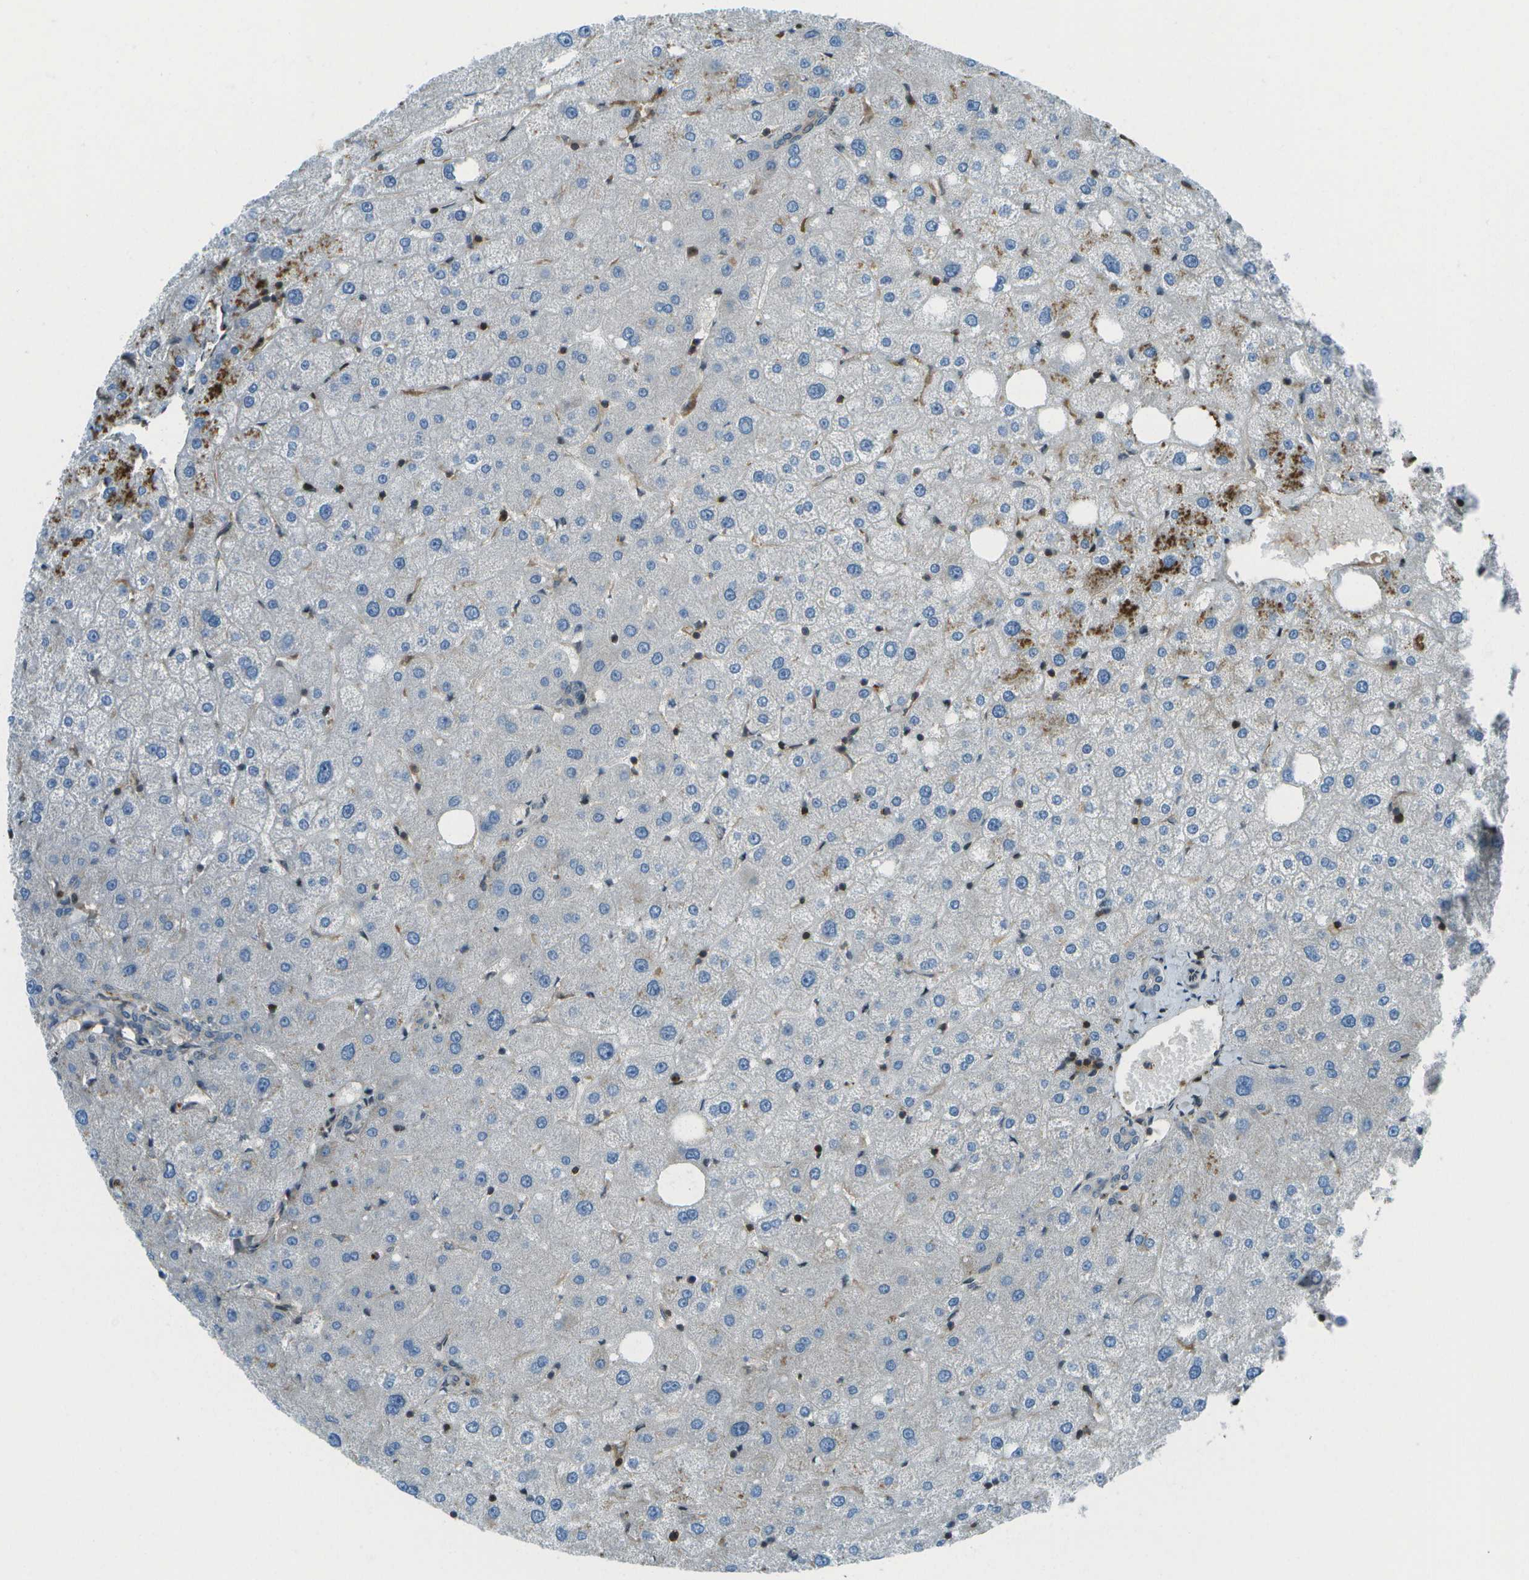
{"staining": {"intensity": "negative", "quantity": "none", "location": "none"}, "tissue": "liver", "cell_type": "Cholangiocytes", "image_type": "normal", "snomed": [{"axis": "morphology", "description": "Normal tissue, NOS"}, {"axis": "topography", "description": "Liver"}], "caption": "Immunohistochemistry of normal human liver demonstrates no expression in cholangiocytes.", "gene": "TMEM19", "patient": {"sex": "male", "age": 73}}